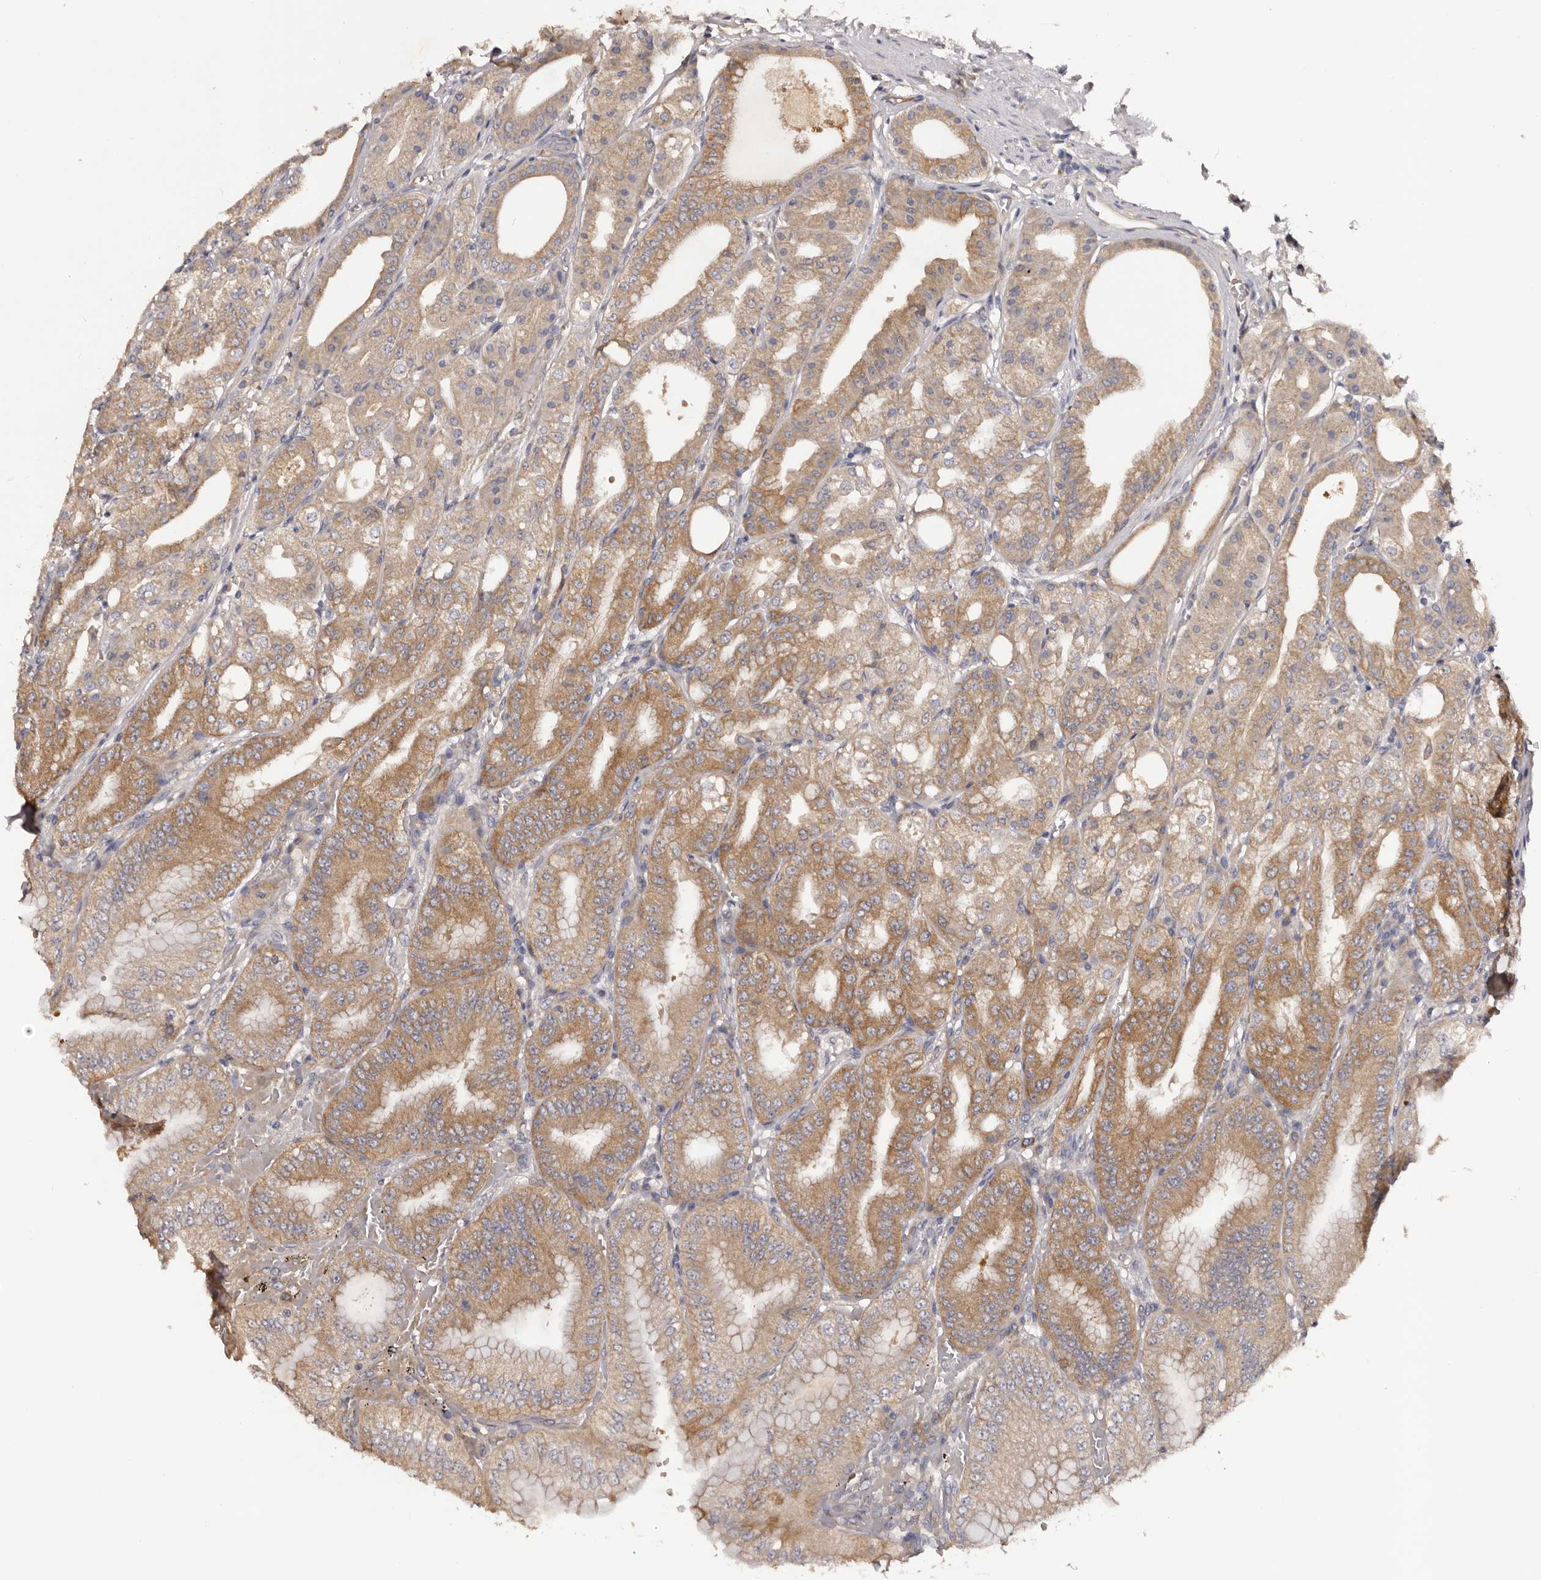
{"staining": {"intensity": "moderate", "quantity": ">75%", "location": "cytoplasmic/membranous"}, "tissue": "stomach", "cell_type": "Glandular cells", "image_type": "normal", "snomed": [{"axis": "morphology", "description": "Normal tissue, NOS"}, {"axis": "topography", "description": "Stomach, lower"}], "caption": "Immunohistochemical staining of normal human stomach demonstrates >75% levels of moderate cytoplasmic/membranous protein staining in about >75% of glandular cells.", "gene": "LTV1", "patient": {"sex": "male", "age": 71}}